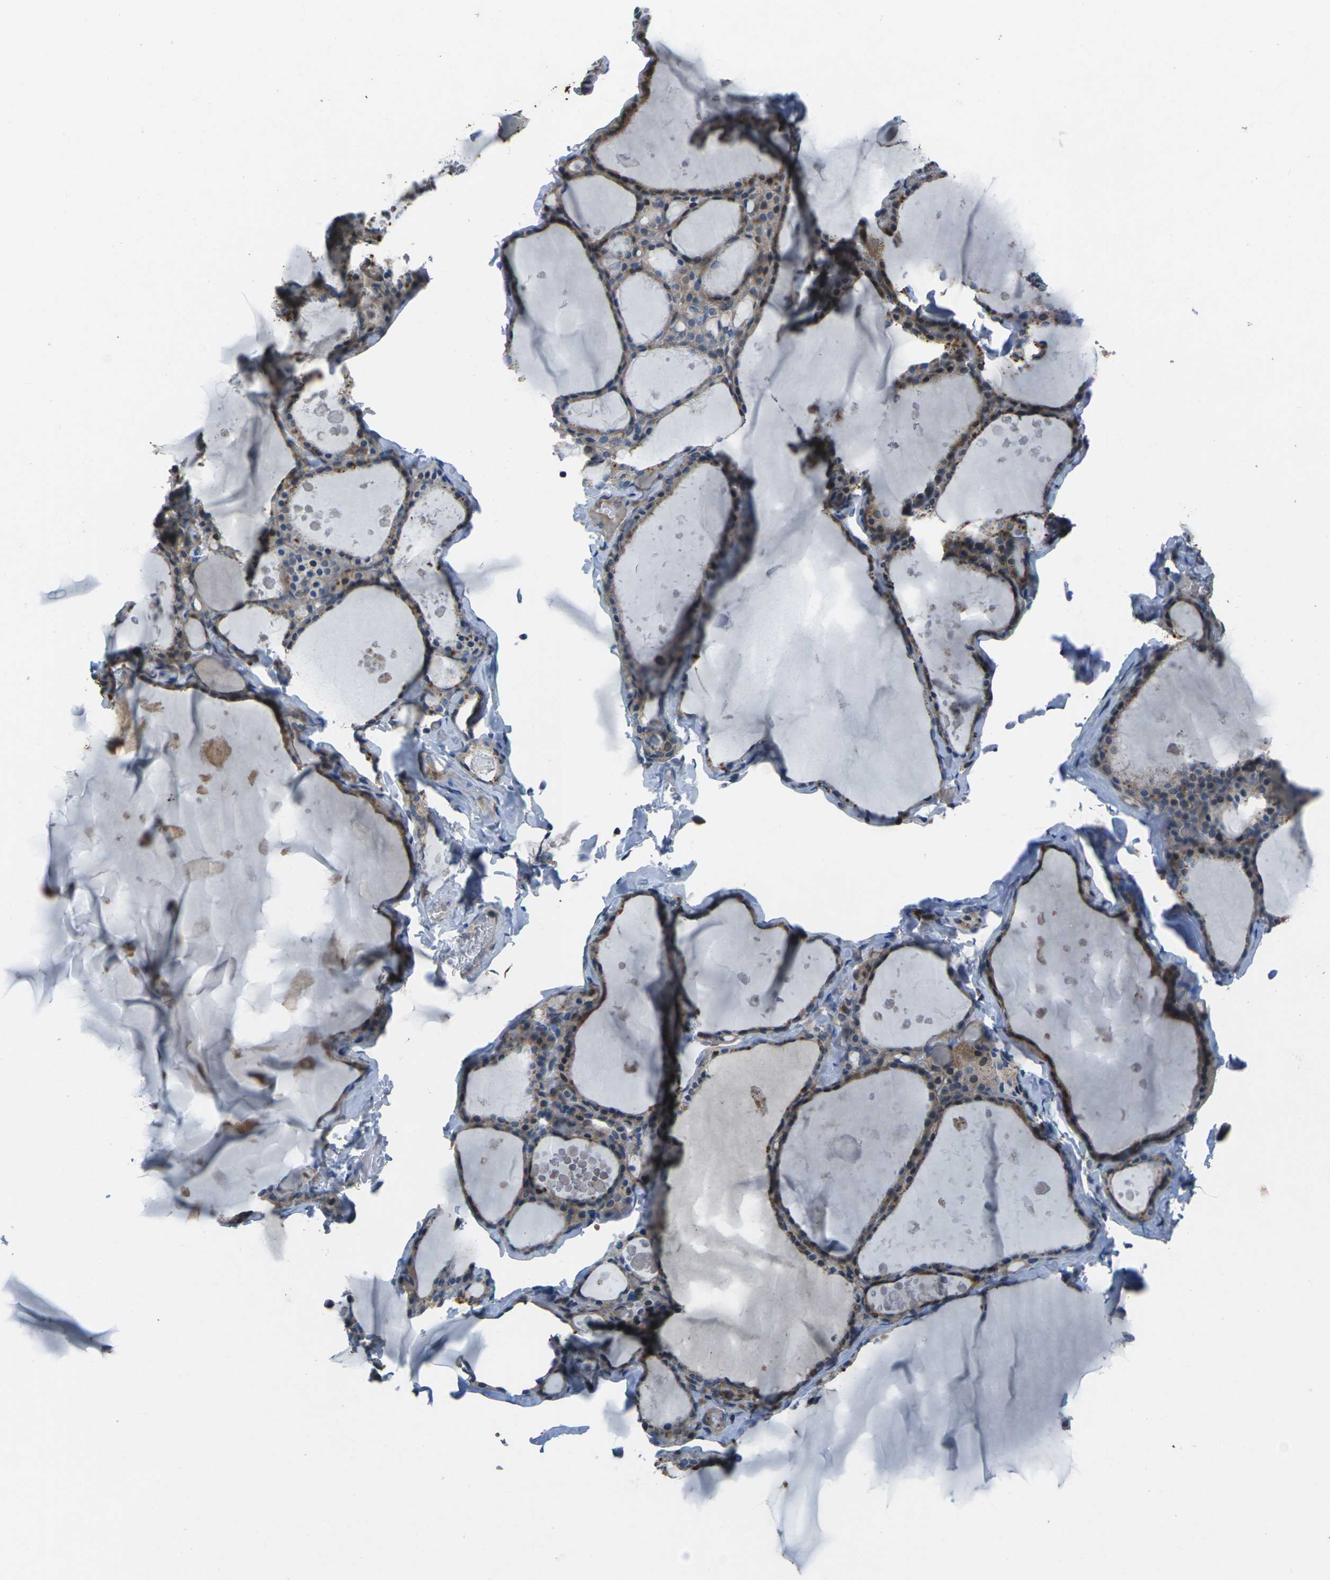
{"staining": {"intensity": "moderate", "quantity": ">75%", "location": "cytoplasmic/membranous"}, "tissue": "thyroid gland", "cell_type": "Glandular cells", "image_type": "normal", "snomed": [{"axis": "morphology", "description": "Normal tissue, NOS"}, {"axis": "topography", "description": "Thyroid gland"}], "caption": "Thyroid gland was stained to show a protein in brown. There is medium levels of moderate cytoplasmic/membranous staining in approximately >75% of glandular cells.", "gene": "EDNRA", "patient": {"sex": "male", "age": 56}}